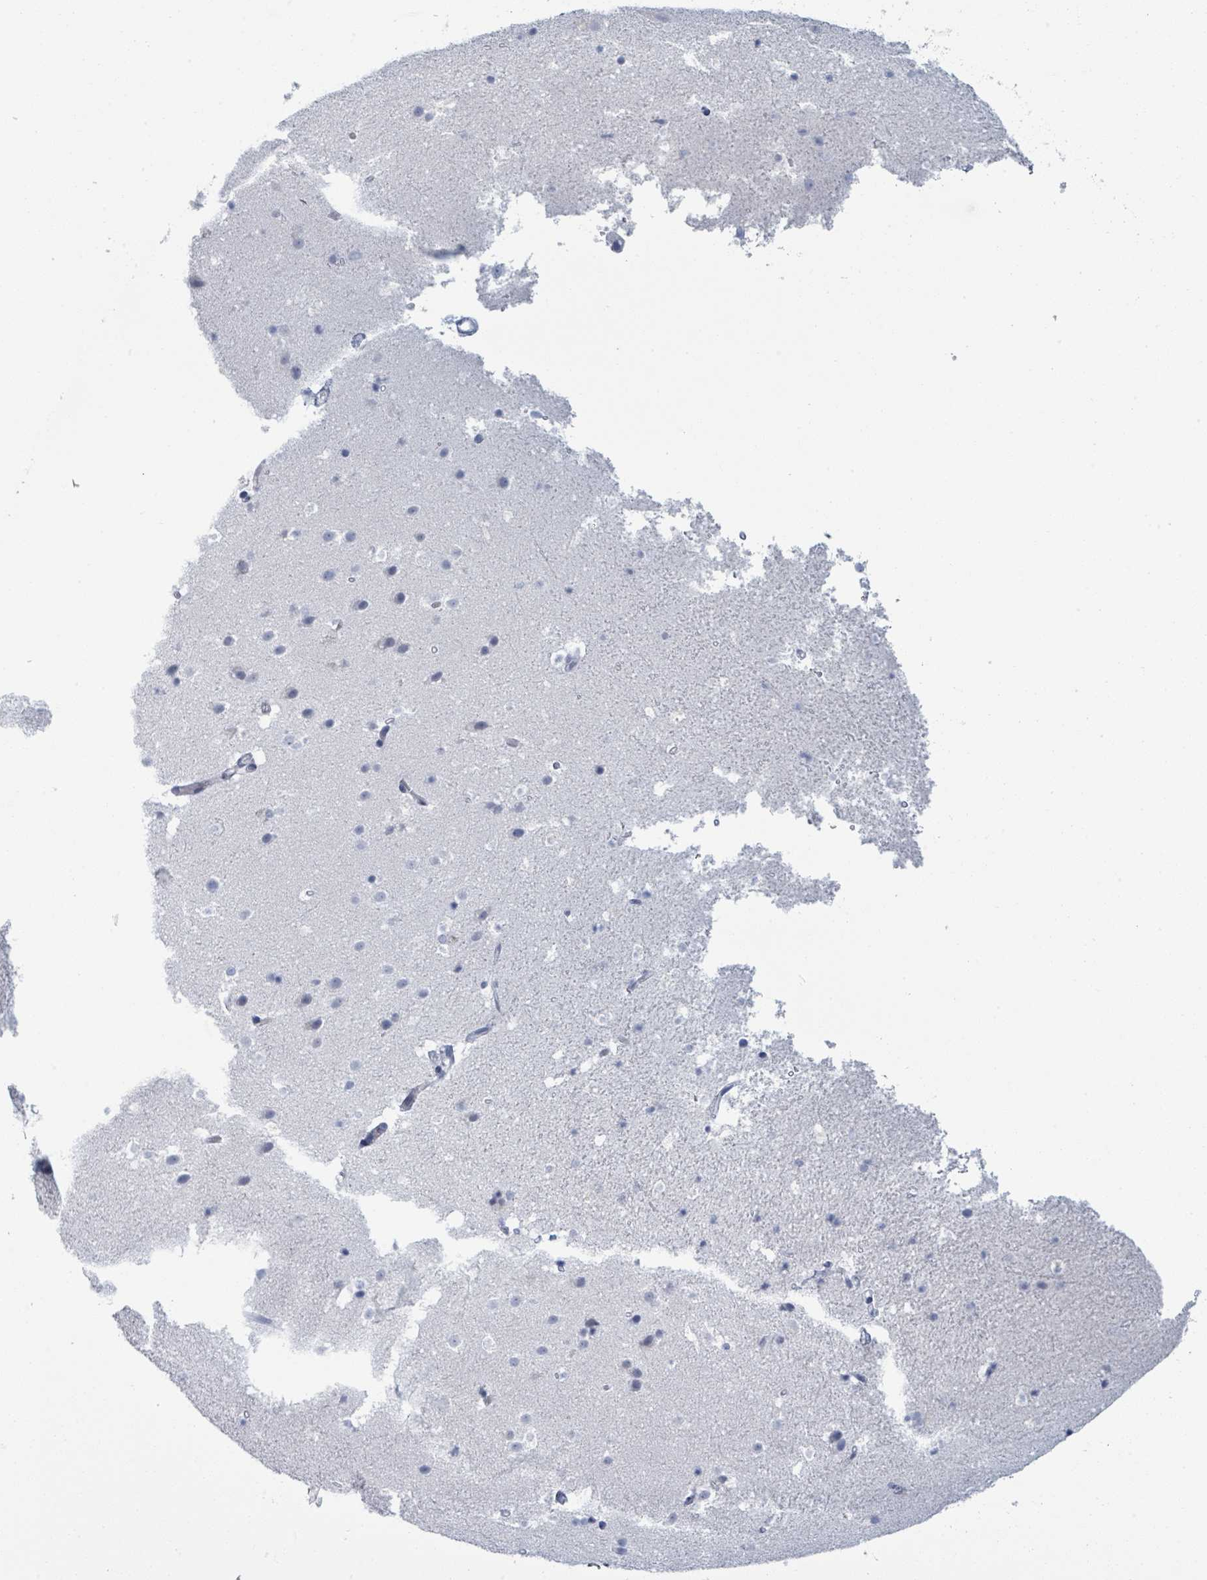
{"staining": {"intensity": "negative", "quantity": "none", "location": "none"}, "tissue": "hippocampus", "cell_type": "Glial cells", "image_type": "normal", "snomed": [{"axis": "morphology", "description": "Normal tissue, NOS"}, {"axis": "topography", "description": "Hippocampus"}], "caption": "High power microscopy photomicrograph of an immunohistochemistry image of normal hippocampus, revealing no significant staining in glial cells. (Stains: DAB immunohistochemistry with hematoxylin counter stain, Microscopy: brightfield microscopy at high magnification).", "gene": "VPS13D", "patient": {"sex": "male", "age": 37}}